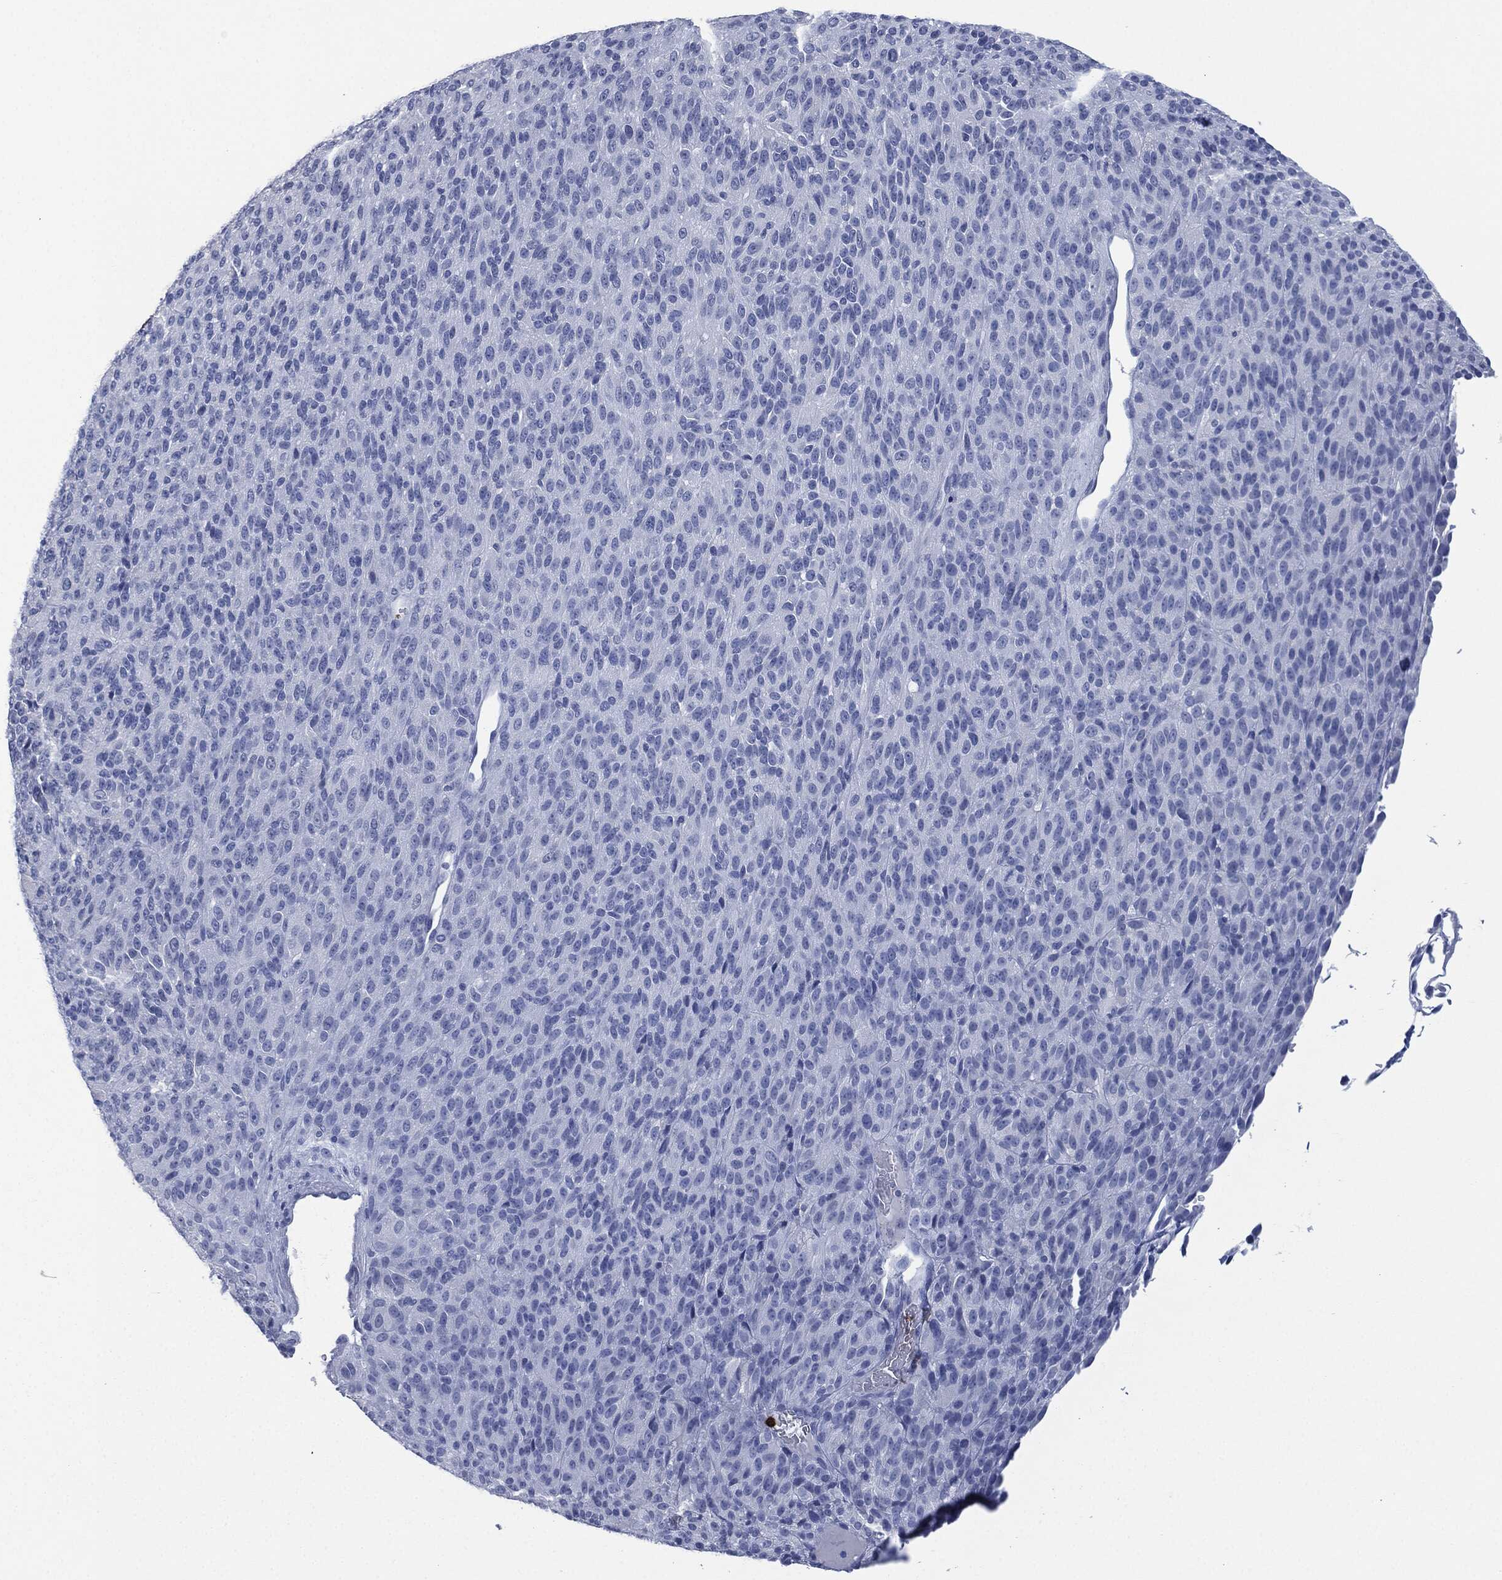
{"staining": {"intensity": "negative", "quantity": "none", "location": "none"}, "tissue": "melanoma", "cell_type": "Tumor cells", "image_type": "cancer", "snomed": [{"axis": "morphology", "description": "Malignant melanoma, Metastatic site"}, {"axis": "topography", "description": "Brain"}], "caption": "The immunohistochemistry (IHC) histopathology image has no significant expression in tumor cells of melanoma tissue.", "gene": "CEACAM8", "patient": {"sex": "female", "age": 56}}